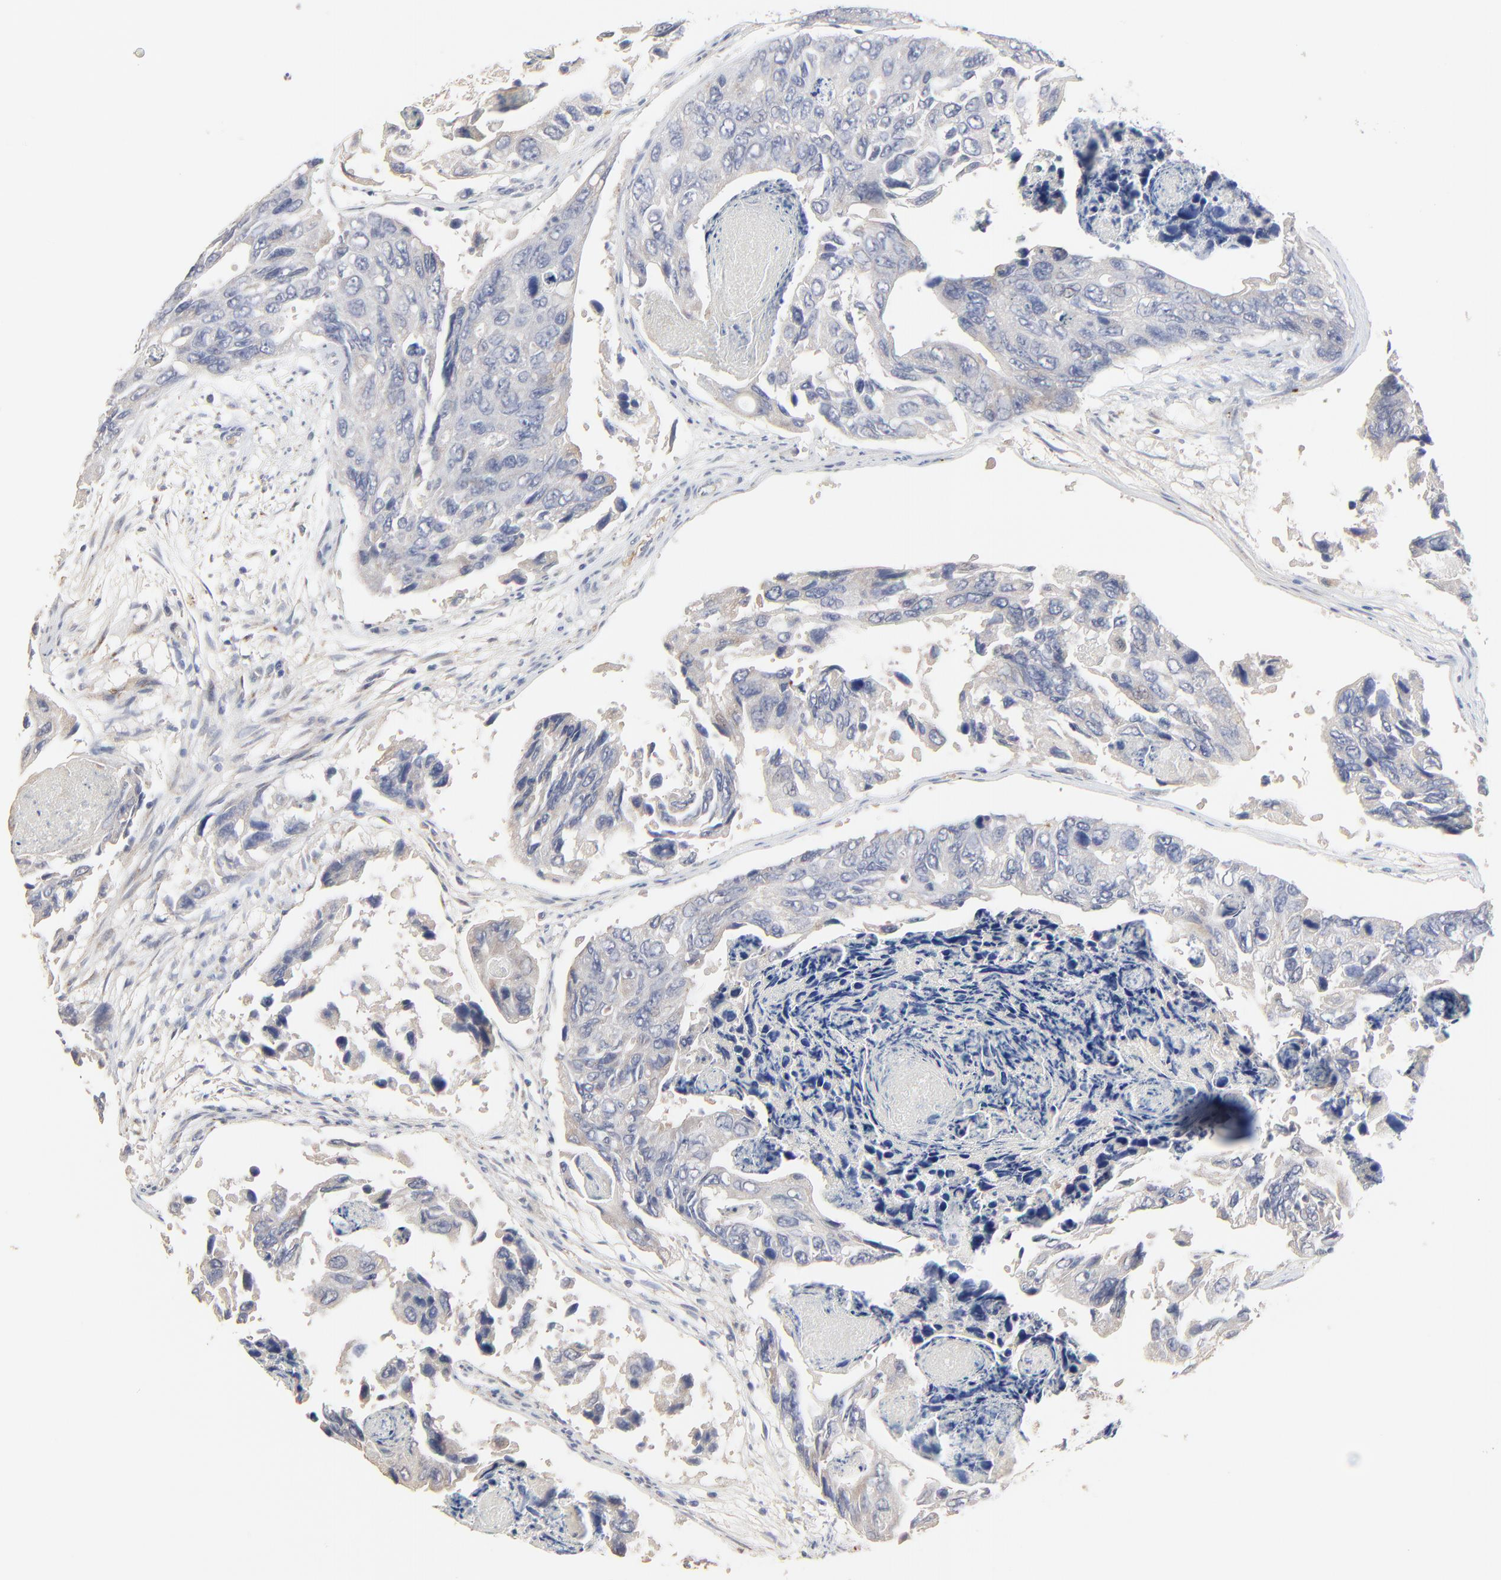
{"staining": {"intensity": "negative", "quantity": "none", "location": "none"}, "tissue": "colorectal cancer", "cell_type": "Tumor cells", "image_type": "cancer", "snomed": [{"axis": "morphology", "description": "Adenocarcinoma, NOS"}, {"axis": "topography", "description": "Colon"}], "caption": "This is an immunohistochemistry (IHC) photomicrograph of colorectal cancer (adenocarcinoma). There is no staining in tumor cells.", "gene": "FANCB", "patient": {"sex": "female", "age": 86}}